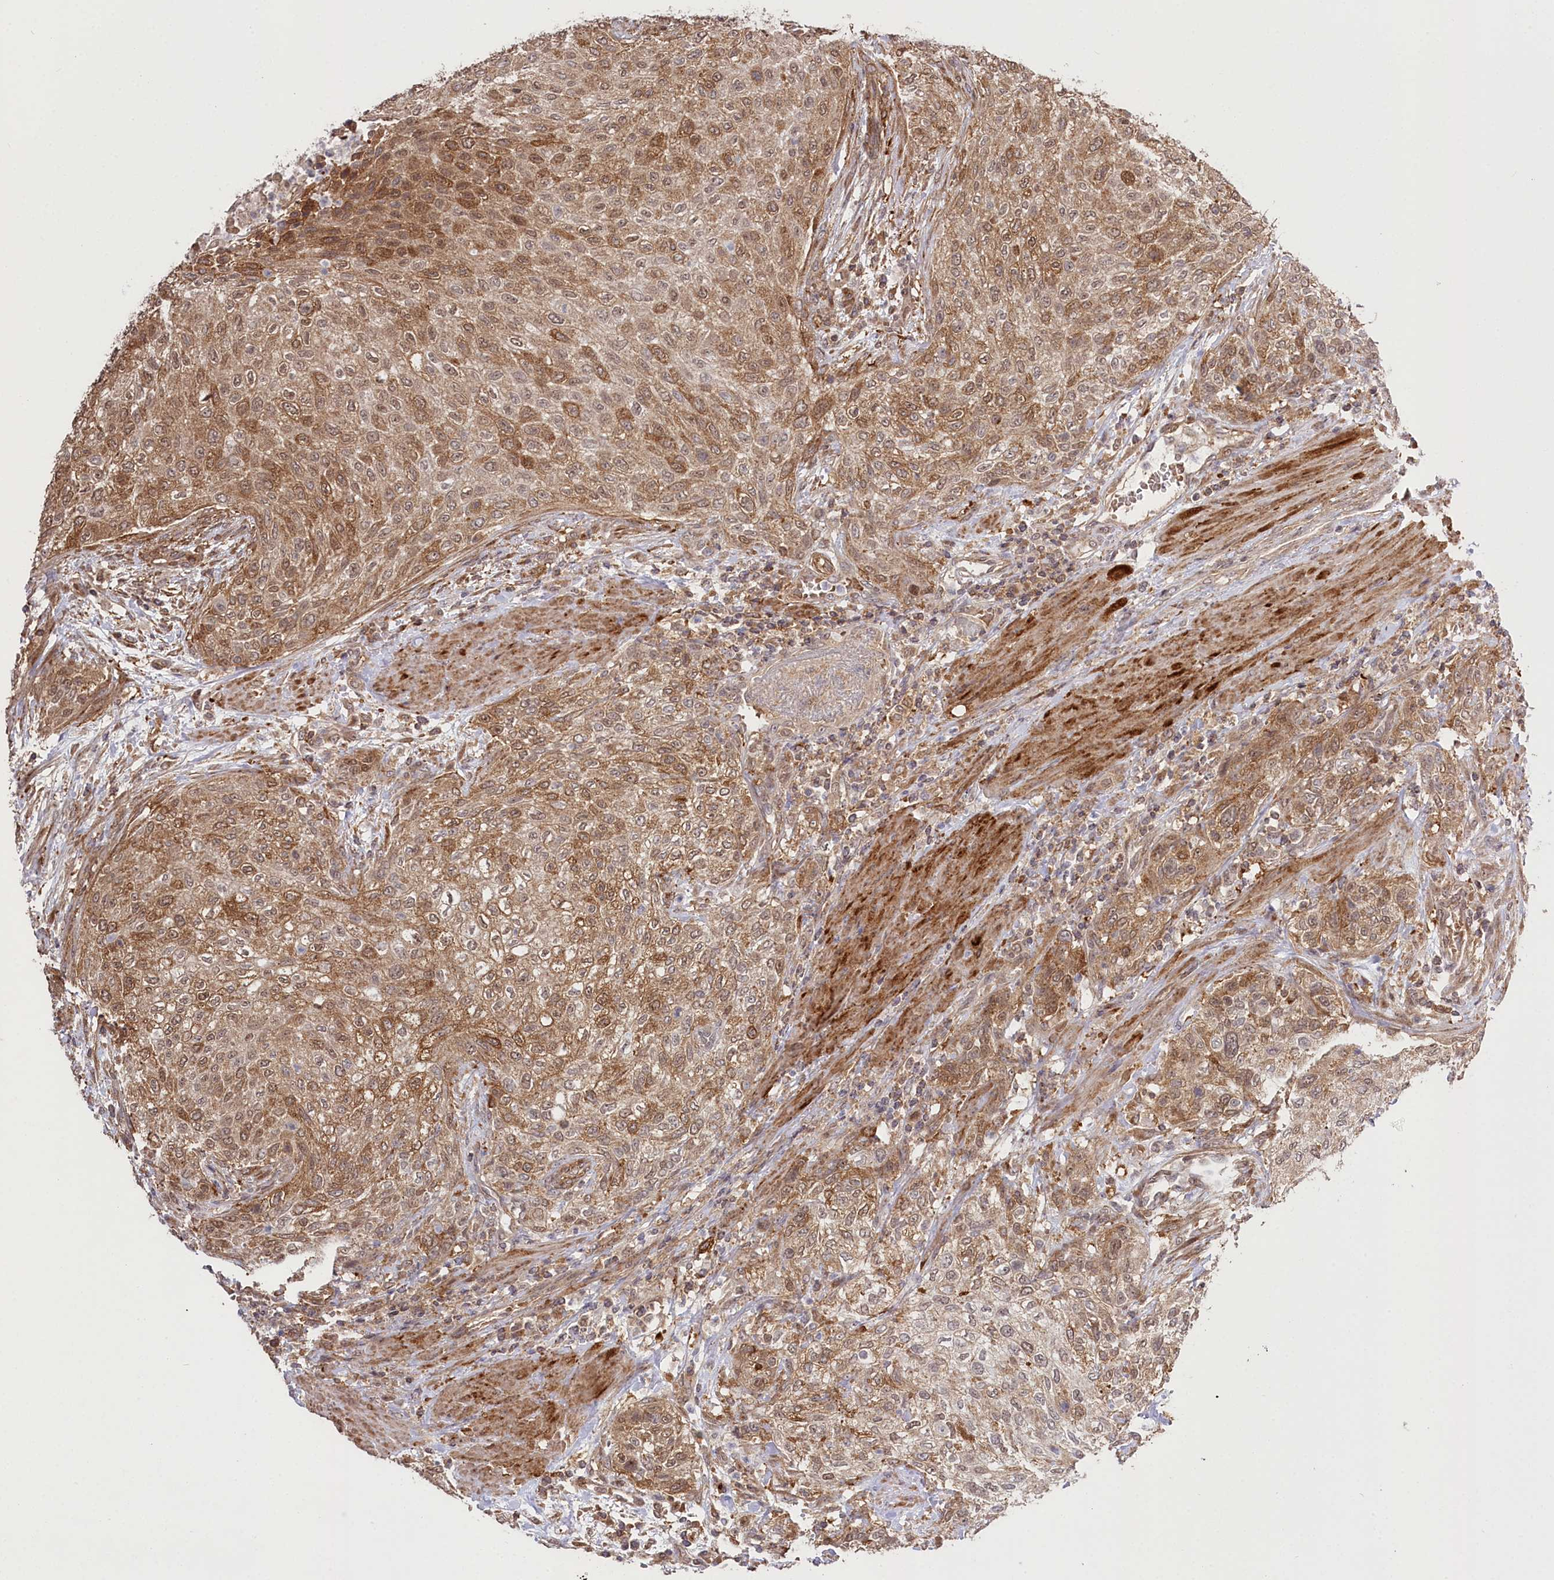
{"staining": {"intensity": "moderate", "quantity": "25%-75%", "location": "cytoplasmic/membranous"}, "tissue": "urothelial cancer", "cell_type": "Tumor cells", "image_type": "cancer", "snomed": [{"axis": "morphology", "description": "Urothelial carcinoma, High grade"}, {"axis": "topography", "description": "Urinary bladder"}], "caption": "Immunohistochemistry photomicrograph of urothelial cancer stained for a protein (brown), which displays medium levels of moderate cytoplasmic/membranous staining in approximately 25%-75% of tumor cells.", "gene": "CCDC91", "patient": {"sex": "male", "age": 35}}